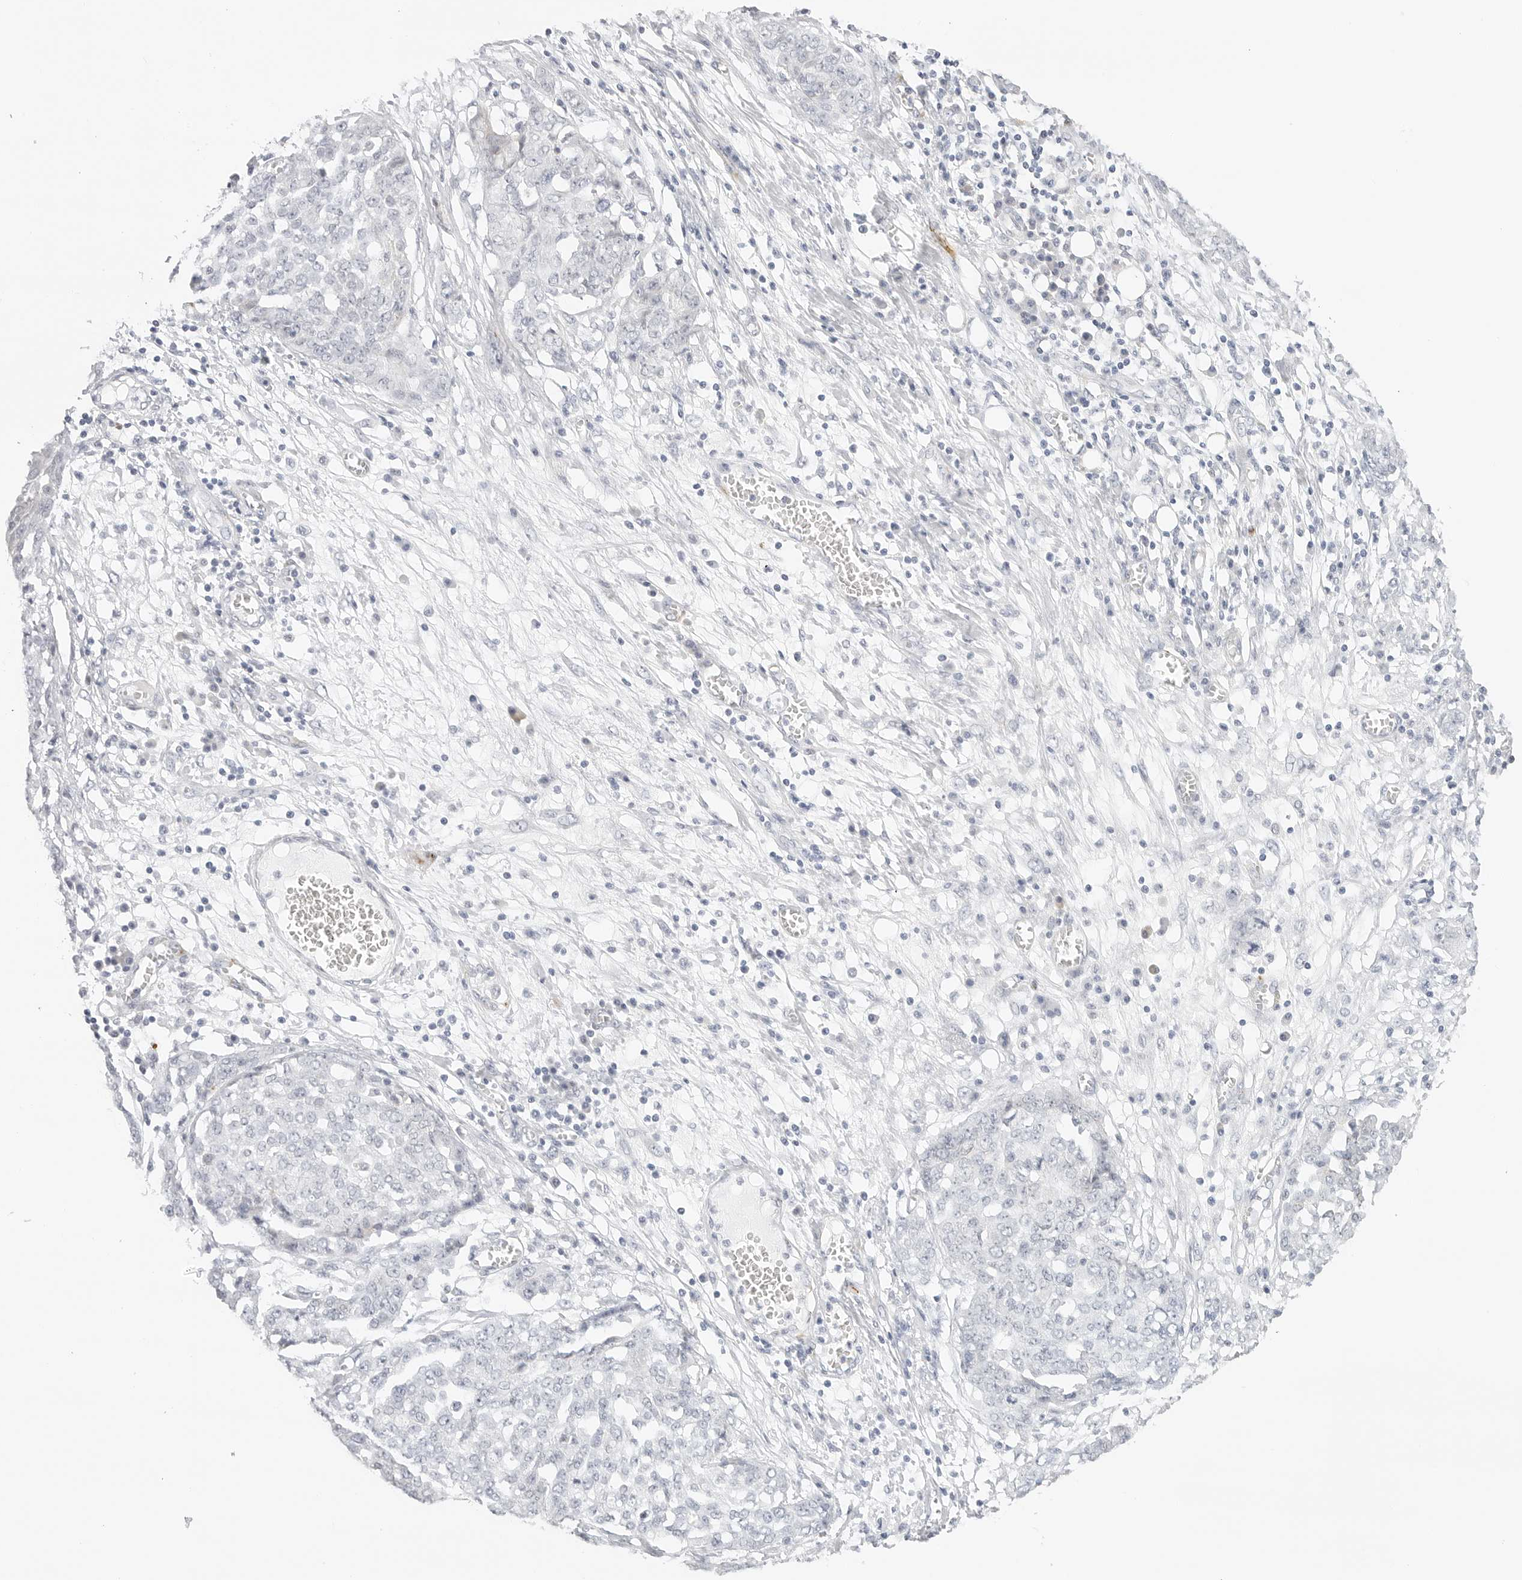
{"staining": {"intensity": "negative", "quantity": "none", "location": "none"}, "tissue": "ovarian cancer", "cell_type": "Tumor cells", "image_type": "cancer", "snomed": [{"axis": "morphology", "description": "Cystadenocarcinoma, serous, NOS"}, {"axis": "topography", "description": "Soft tissue"}, {"axis": "topography", "description": "Ovary"}], "caption": "Tumor cells show no significant positivity in ovarian serous cystadenocarcinoma. Brightfield microscopy of IHC stained with DAB (3,3'-diaminobenzidine) (brown) and hematoxylin (blue), captured at high magnification.", "gene": "PCDH19", "patient": {"sex": "female", "age": 57}}